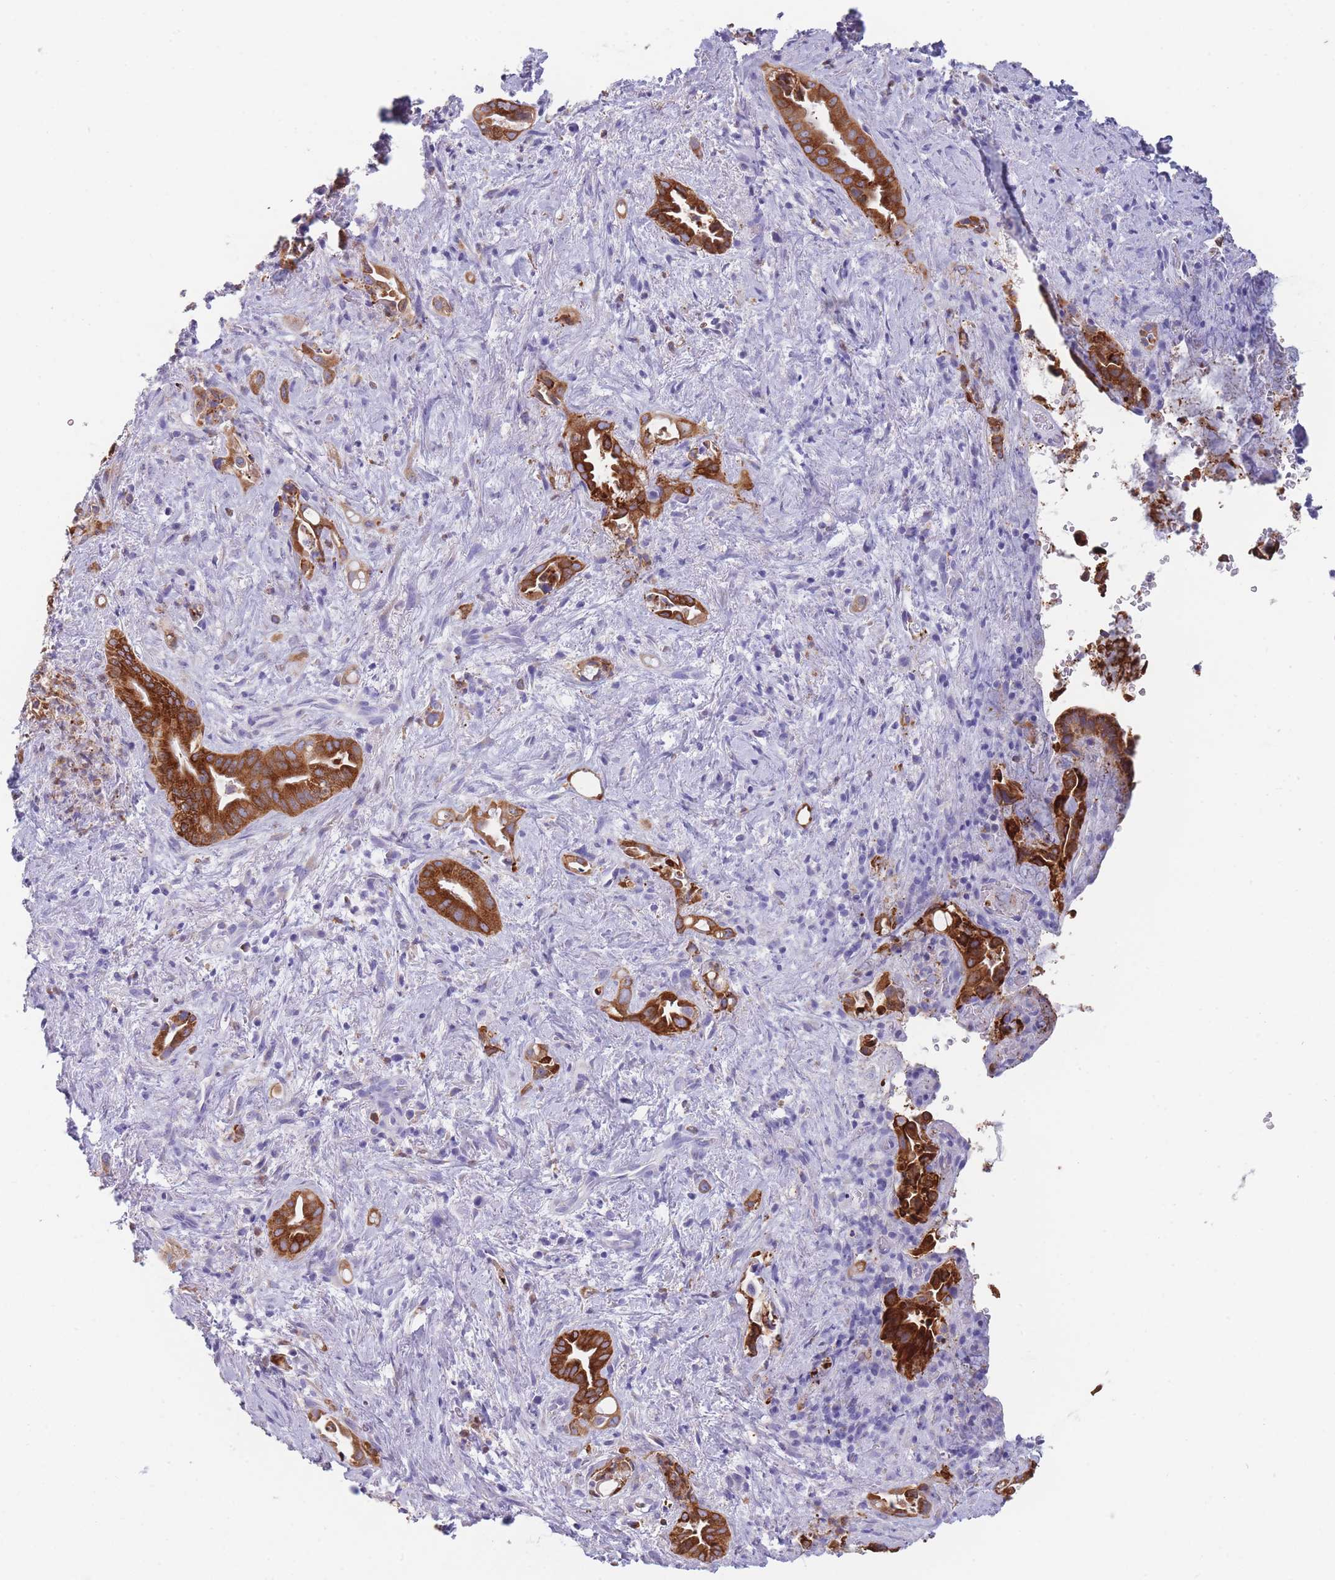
{"staining": {"intensity": "strong", "quantity": ">75%", "location": "cytoplasmic/membranous"}, "tissue": "liver cancer", "cell_type": "Tumor cells", "image_type": "cancer", "snomed": [{"axis": "morphology", "description": "Cholangiocarcinoma"}, {"axis": "topography", "description": "Liver"}], "caption": "Tumor cells reveal strong cytoplasmic/membranous staining in about >75% of cells in liver cancer (cholangiocarcinoma).", "gene": "ZNF627", "patient": {"sex": "female", "age": 68}}